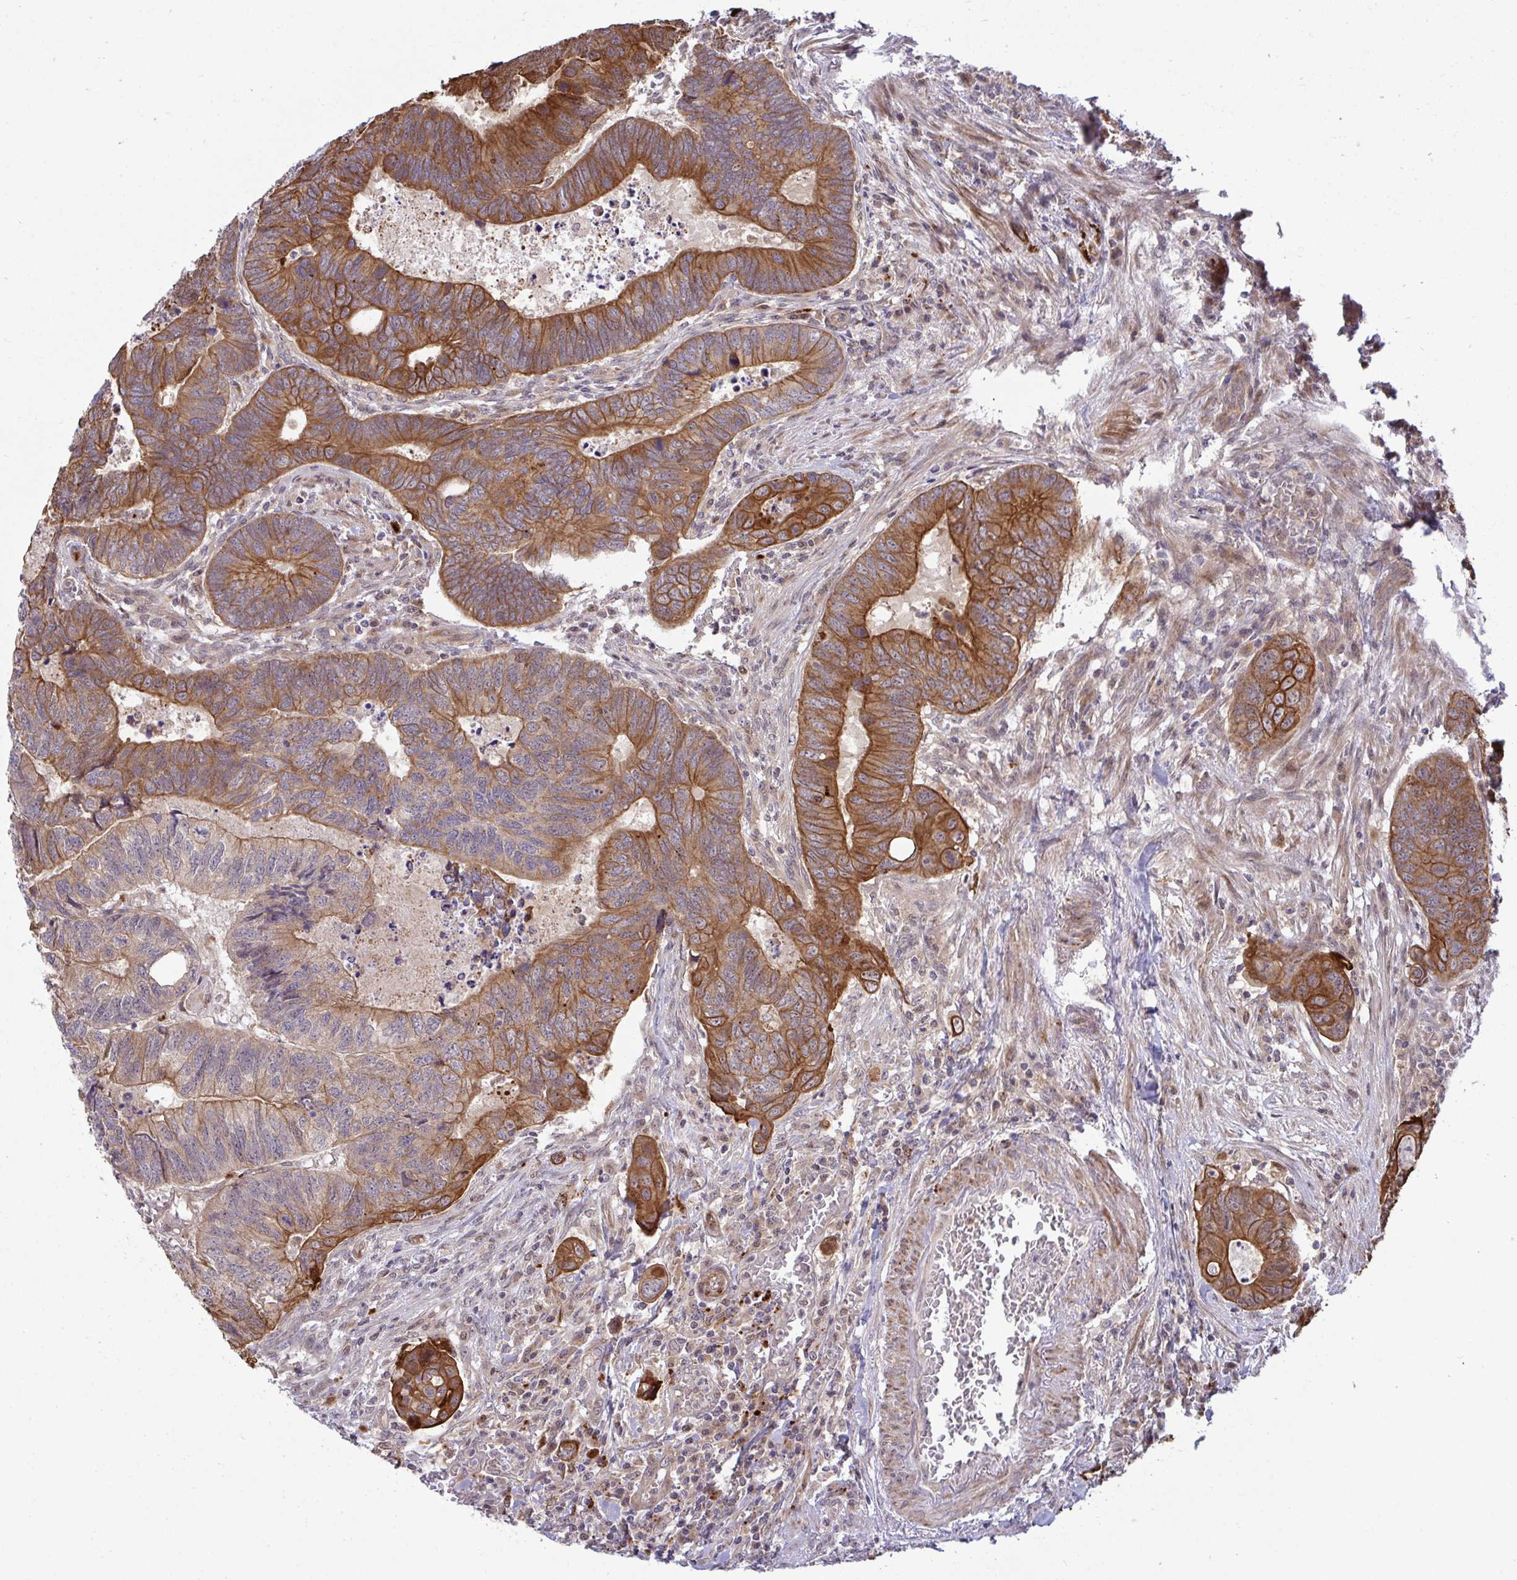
{"staining": {"intensity": "strong", "quantity": ">75%", "location": "cytoplasmic/membranous"}, "tissue": "colorectal cancer", "cell_type": "Tumor cells", "image_type": "cancer", "snomed": [{"axis": "morphology", "description": "Adenocarcinoma, NOS"}, {"axis": "topography", "description": "Colon"}], "caption": "The immunohistochemical stain shows strong cytoplasmic/membranous positivity in tumor cells of colorectal adenocarcinoma tissue.", "gene": "TRIM44", "patient": {"sex": "male", "age": 62}}